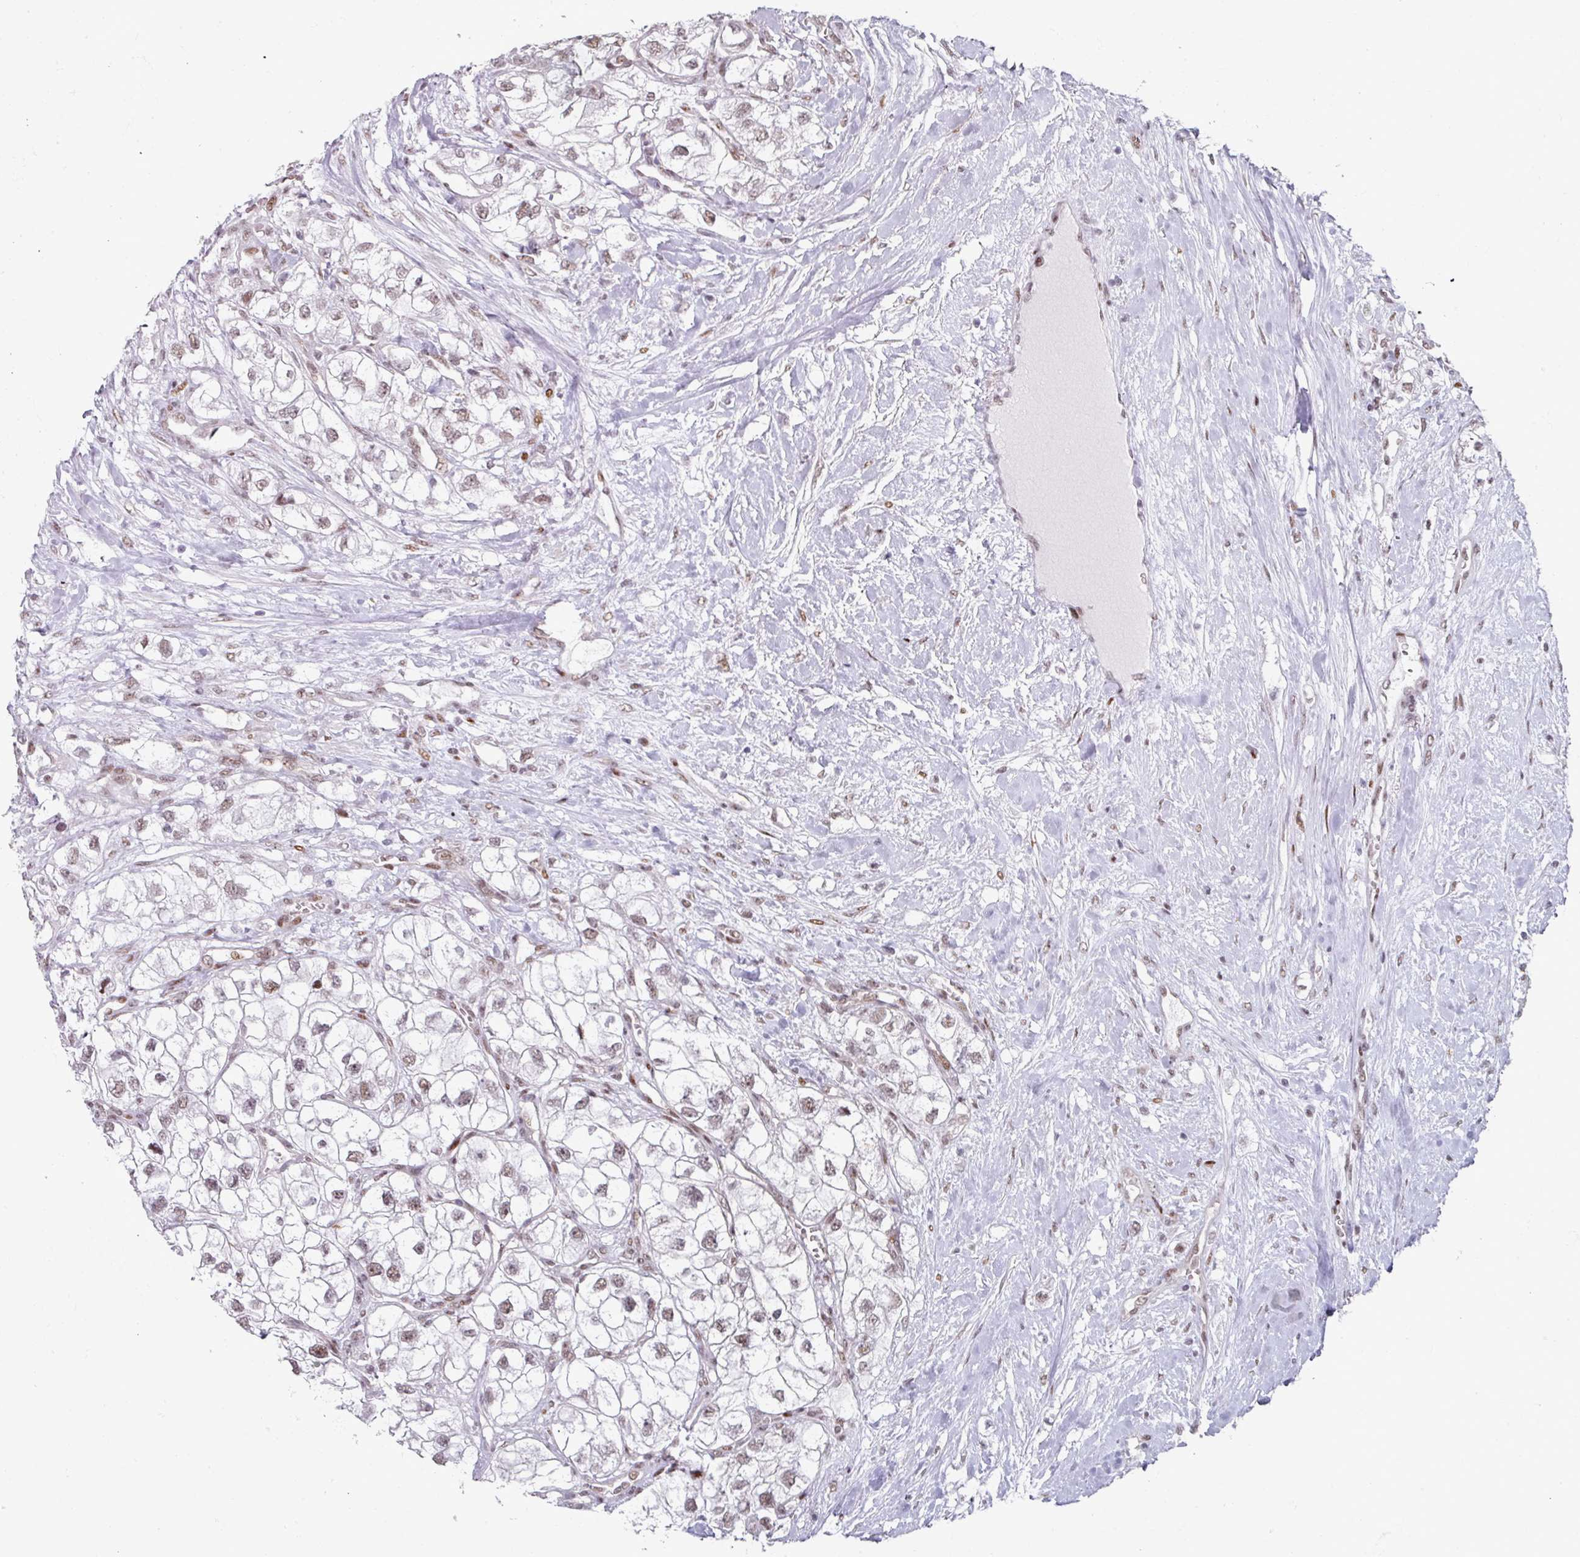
{"staining": {"intensity": "moderate", "quantity": ">75%", "location": "nuclear"}, "tissue": "renal cancer", "cell_type": "Tumor cells", "image_type": "cancer", "snomed": [{"axis": "morphology", "description": "Adenocarcinoma, NOS"}, {"axis": "topography", "description": "Kidney"}], "caption": "Renal cancer (adenocarcinoma) stained with IHC exhibits moderate nuclear expression in approximately >75% of tumor cells. (brown staining indicates protein expression, while blue staining denotes nuclei).", "gene": "SF3B5", "patient": {"sex": "male", "age": 59}}